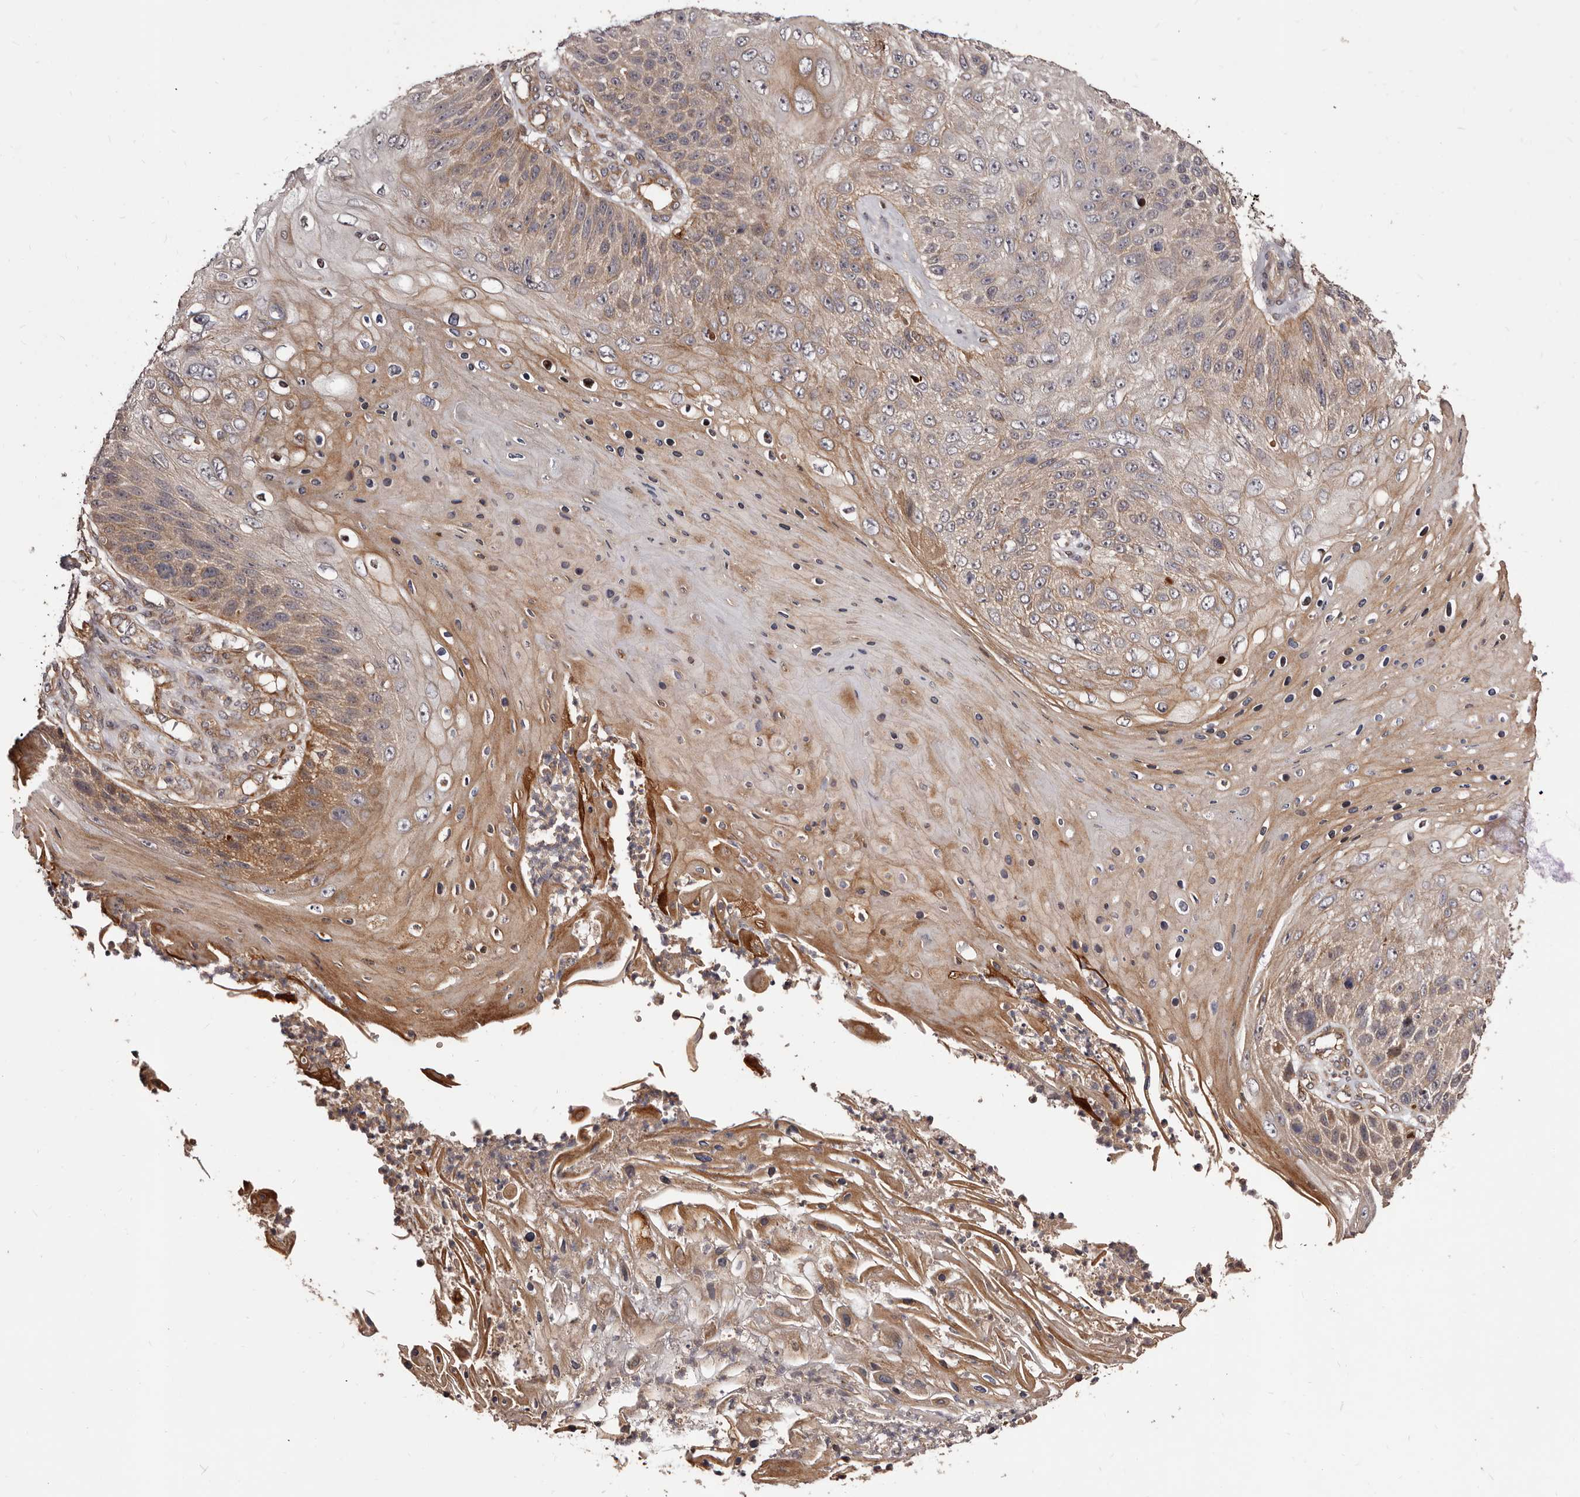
{"staining": {"intensity": "moderate", "quantity": ">75%", "location": "cytoplasmic/membranous"}, "tissue": "skin cancer", "cell_type": "Tumor cells", "image_type": "cancer", "snomed": [{"axis": "morphology", "description": "Squamous cell carcinoma, NOS"}, {"axis": "topography", "description": "Skin"}], "caption": "Human skin cancer (squamous cell carcinoma) stained with a protein marker displays moderate staining in tumor cells.", "gene": "GTPBP1", "patient": {"sex": "female", "age": 88}}